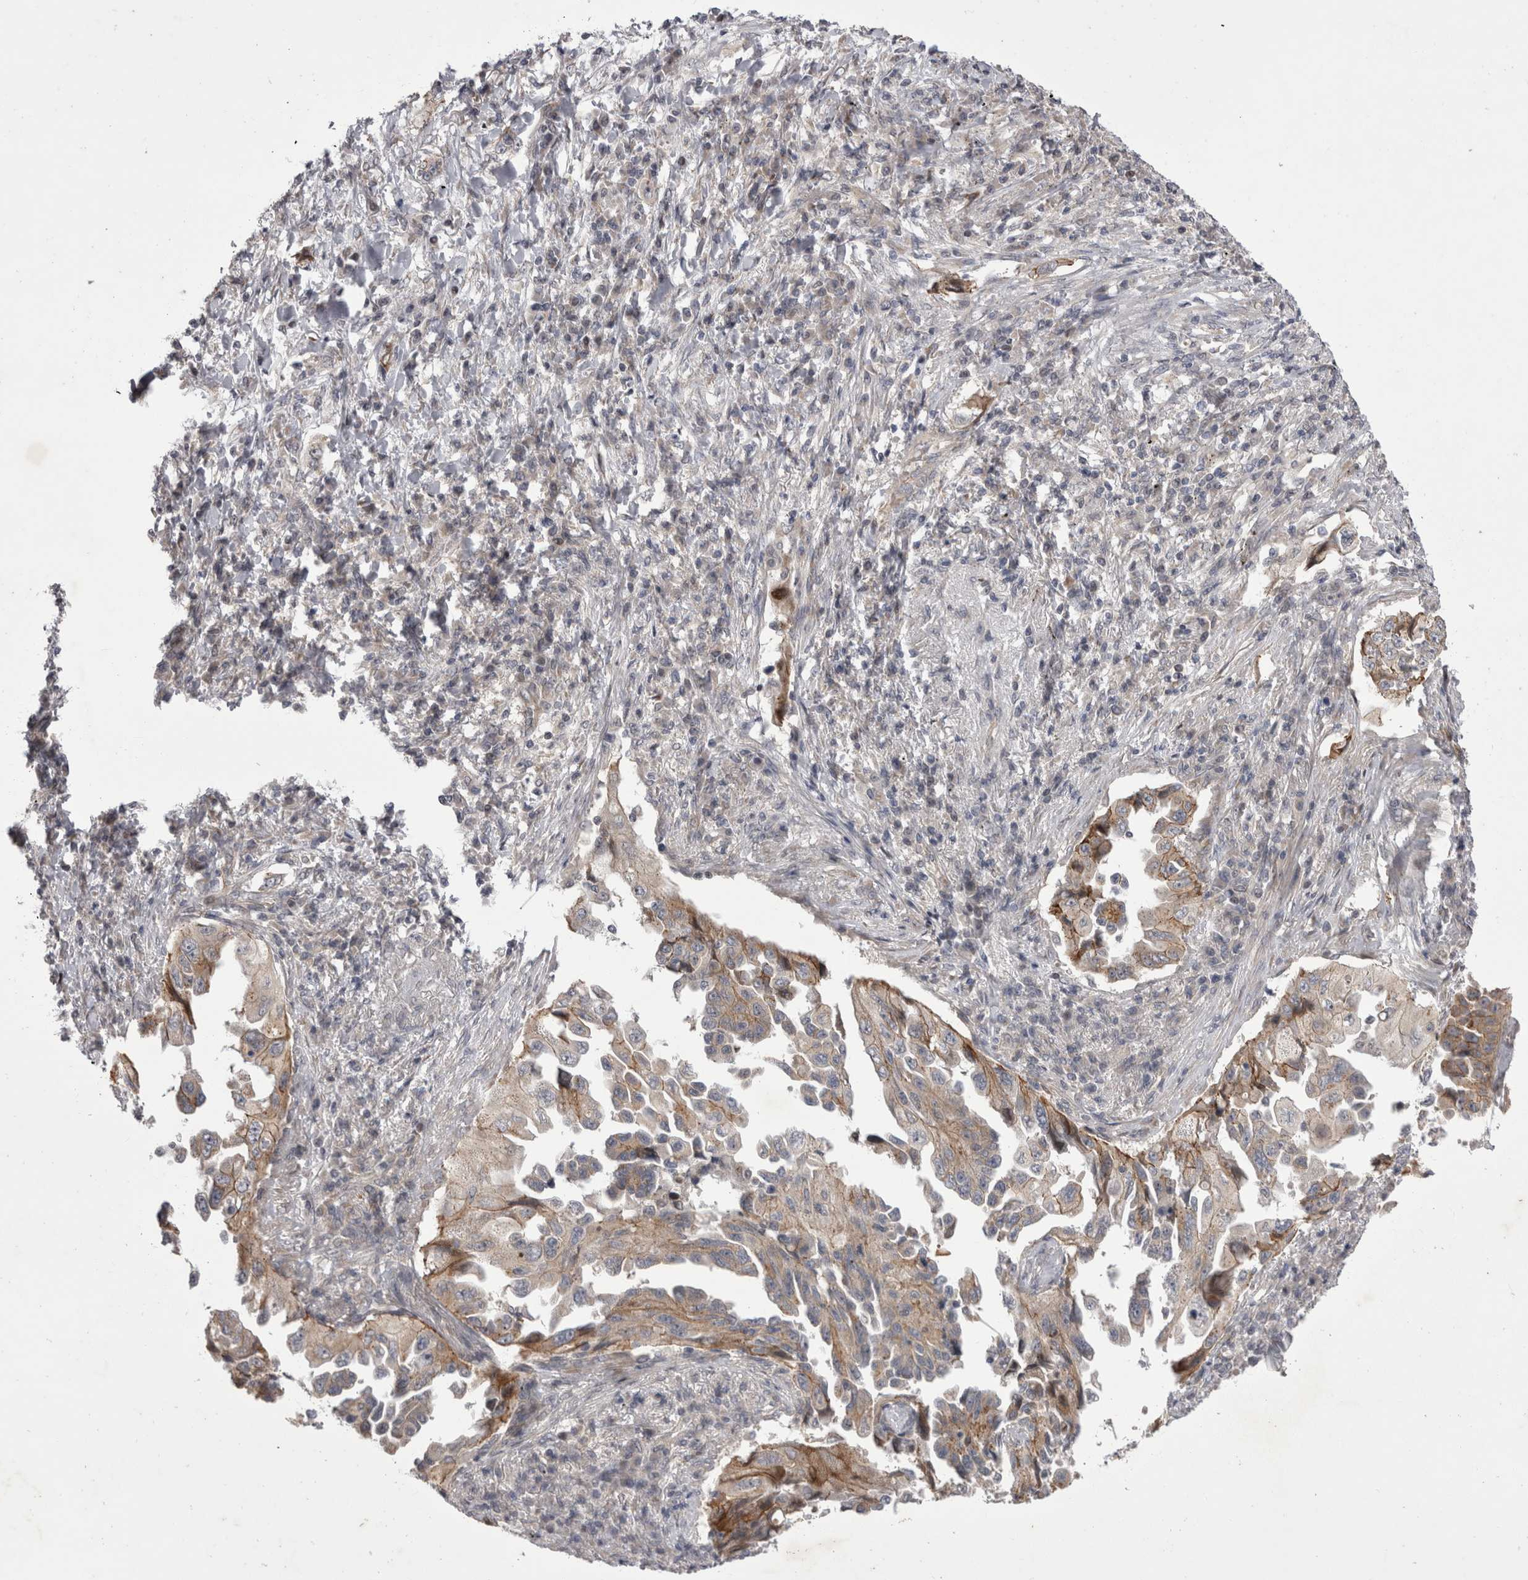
{"staining": {"intensity": "weak", "quantity": ">75%", "location": "cytoplasmic/membranous"}, "tissue": "lung cancer", "cell_type": "Tumor cells", "image_type": "cancer", "snomed": [{"axis": "morphology", "description": "Adenocarcinoma, NOS"}, {"axis": "topography", "description": "Lung"}], "caption": "Protein staining displays weak cytoplasmic/membranous expression in approximately >75% of tumor cells in lung adenocarcinoma. The staining was performed using DAB (3,3'-diaminobenzidine) to visualize the protein expression in brown, while the nuclei were stained in blue with hematoxylin (Magnification: 20x).", "gene": "NENF", "patient": {"sex": "female", "age": 51}}